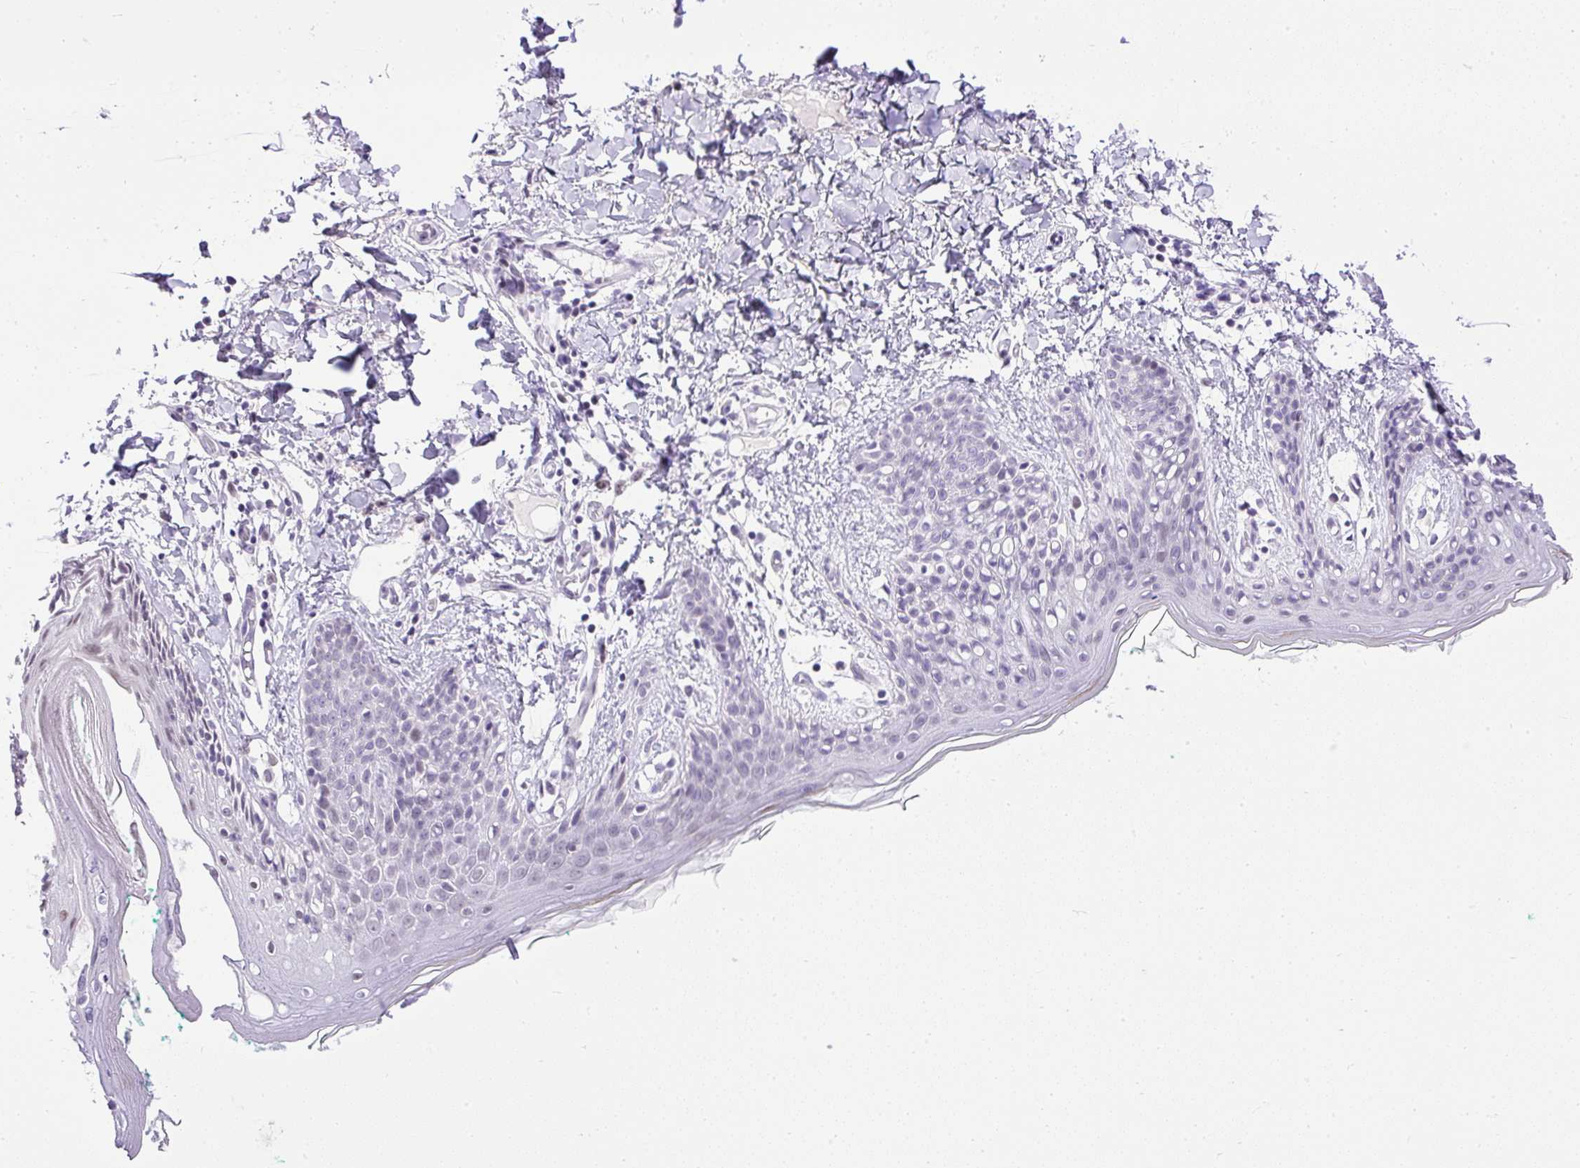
{"staining": {"intensity": "negative", "quantity": "none", "location": "none"}, "tissue": "skin", "cell_type": "Fibroblasts", "image_type": "normal", "snomed": [{"axis": "morphology", "description": "Normal tissue, NOS"}, {"axis": "topography", "description": "Skin"}], "caption": "DAB (3,3'-diaminobenzidine) immunohistochemical staining of normal skin exhibits no significant expression in fibroblasts.", "gene": "WNT10B", "patient": {"sex": "male", "age": 16}}